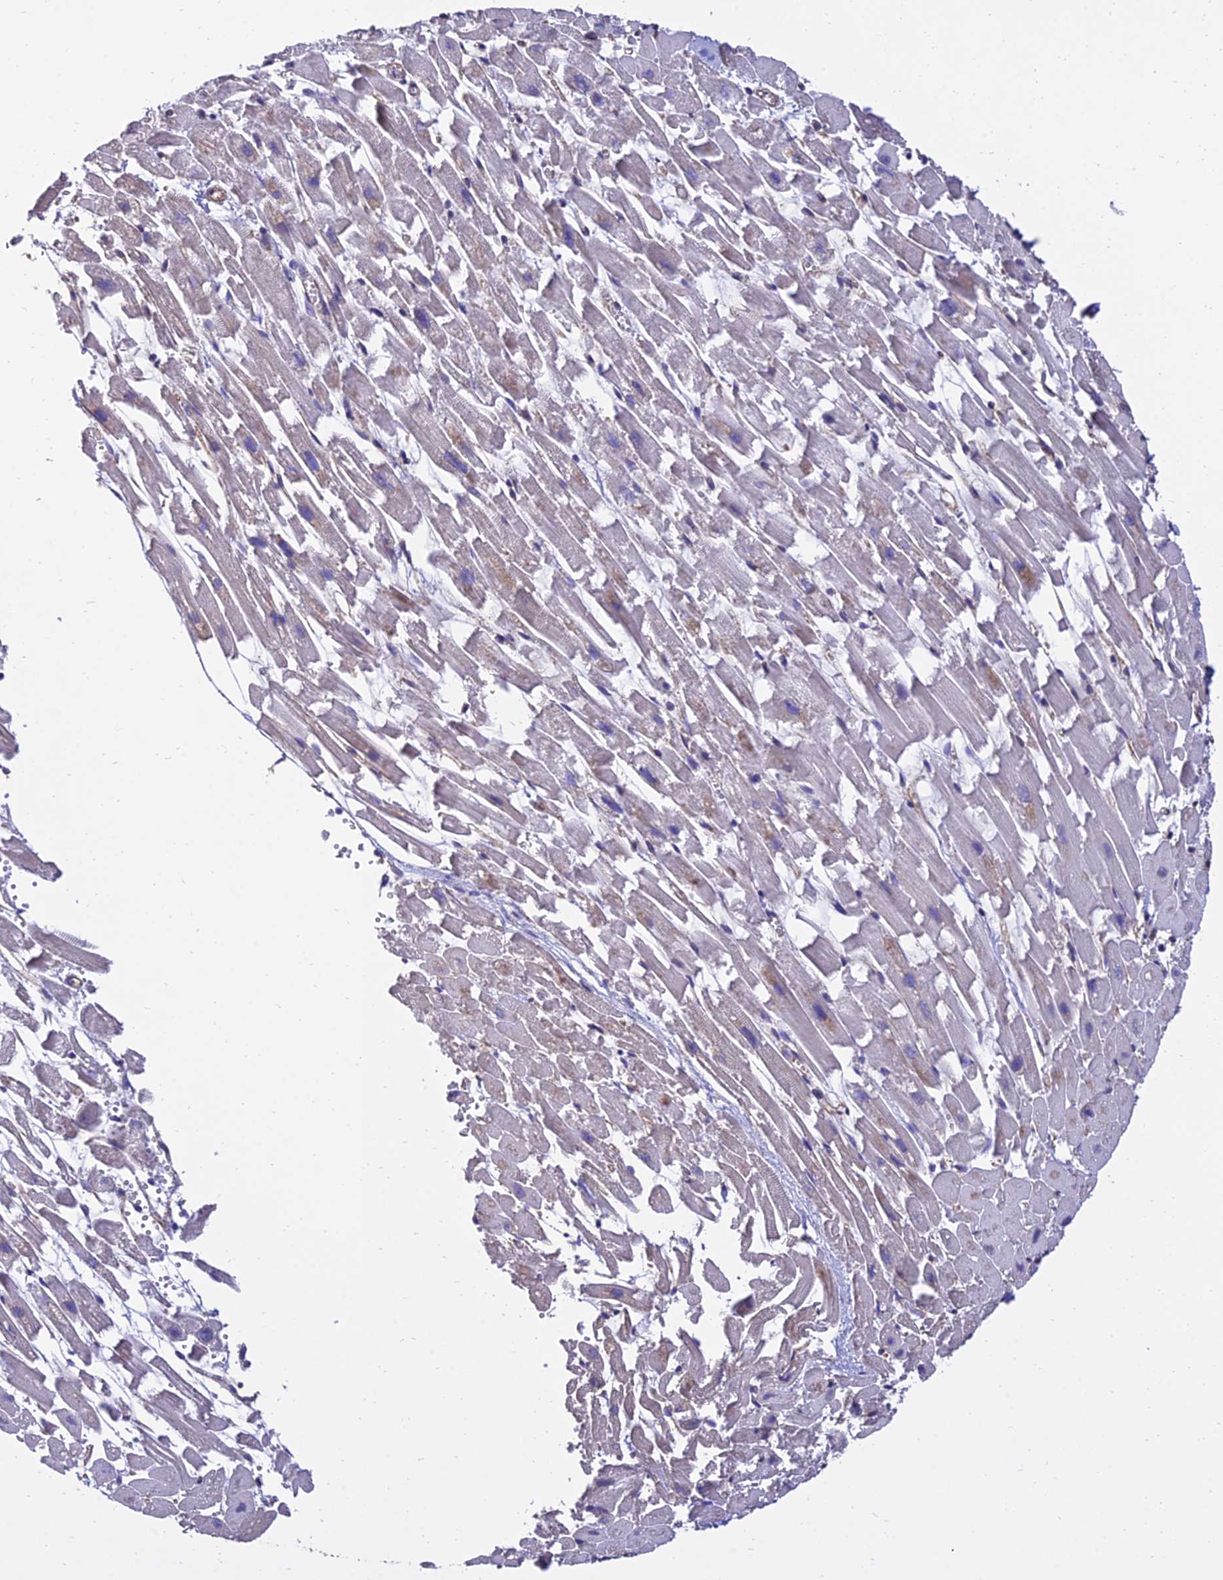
{"staining": {"intensity": "negative", "quantity": "none", "location": "none"}, "tissue": "heart muscle", "cell_type": "Cardiomyocytes", "image_type": "normal", "snomed": [{"axis": "morphology", "description": "Normal tissue, NOS"}, {"axis": "topography", "description": "Heart"}], "caption": "Photomicrograph shows no protein positivity in cardiomyocytes of benign heart muscle.", "gene": "CALM1", "patient": {"sex": "female", "age": 64}}